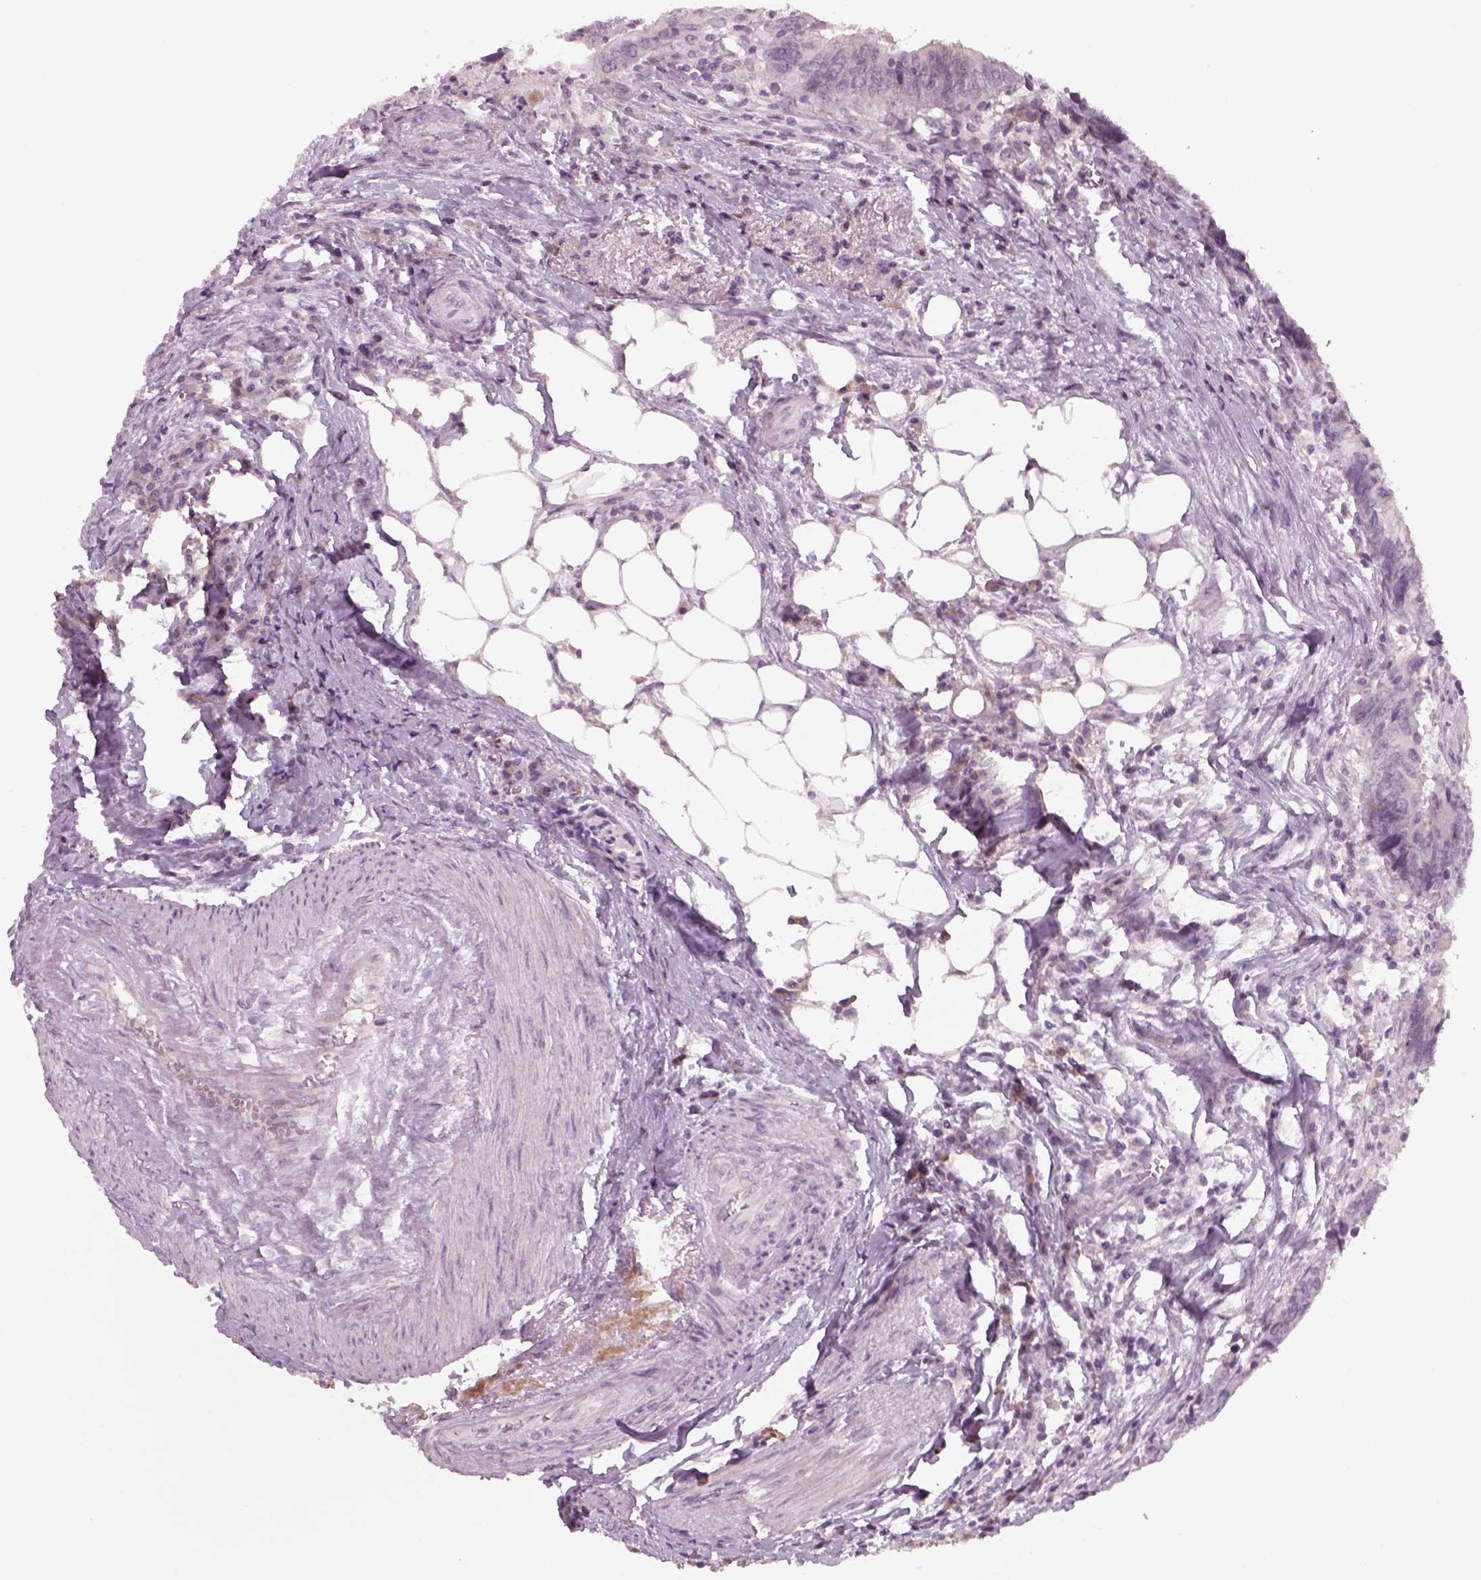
{"staining": {"intensity": "negative", "quantity": "none", "location": "none"}, "tissue": "colorectal cancer", "cell_type": "Tumor cells", "image_type": "cancer", "snomed": [{"axis": "morphology", "description": "Adenocarcinoma, NOS"}, {"axis": "topography", "description": "Colon"}], "caption": "This is a image of immunohistochemistry (IHC) staining of colorectal cancer, which shows no positivity in tumor cells.", "gene": "PENK", "patient": {"sex": "female", "age": 82}}